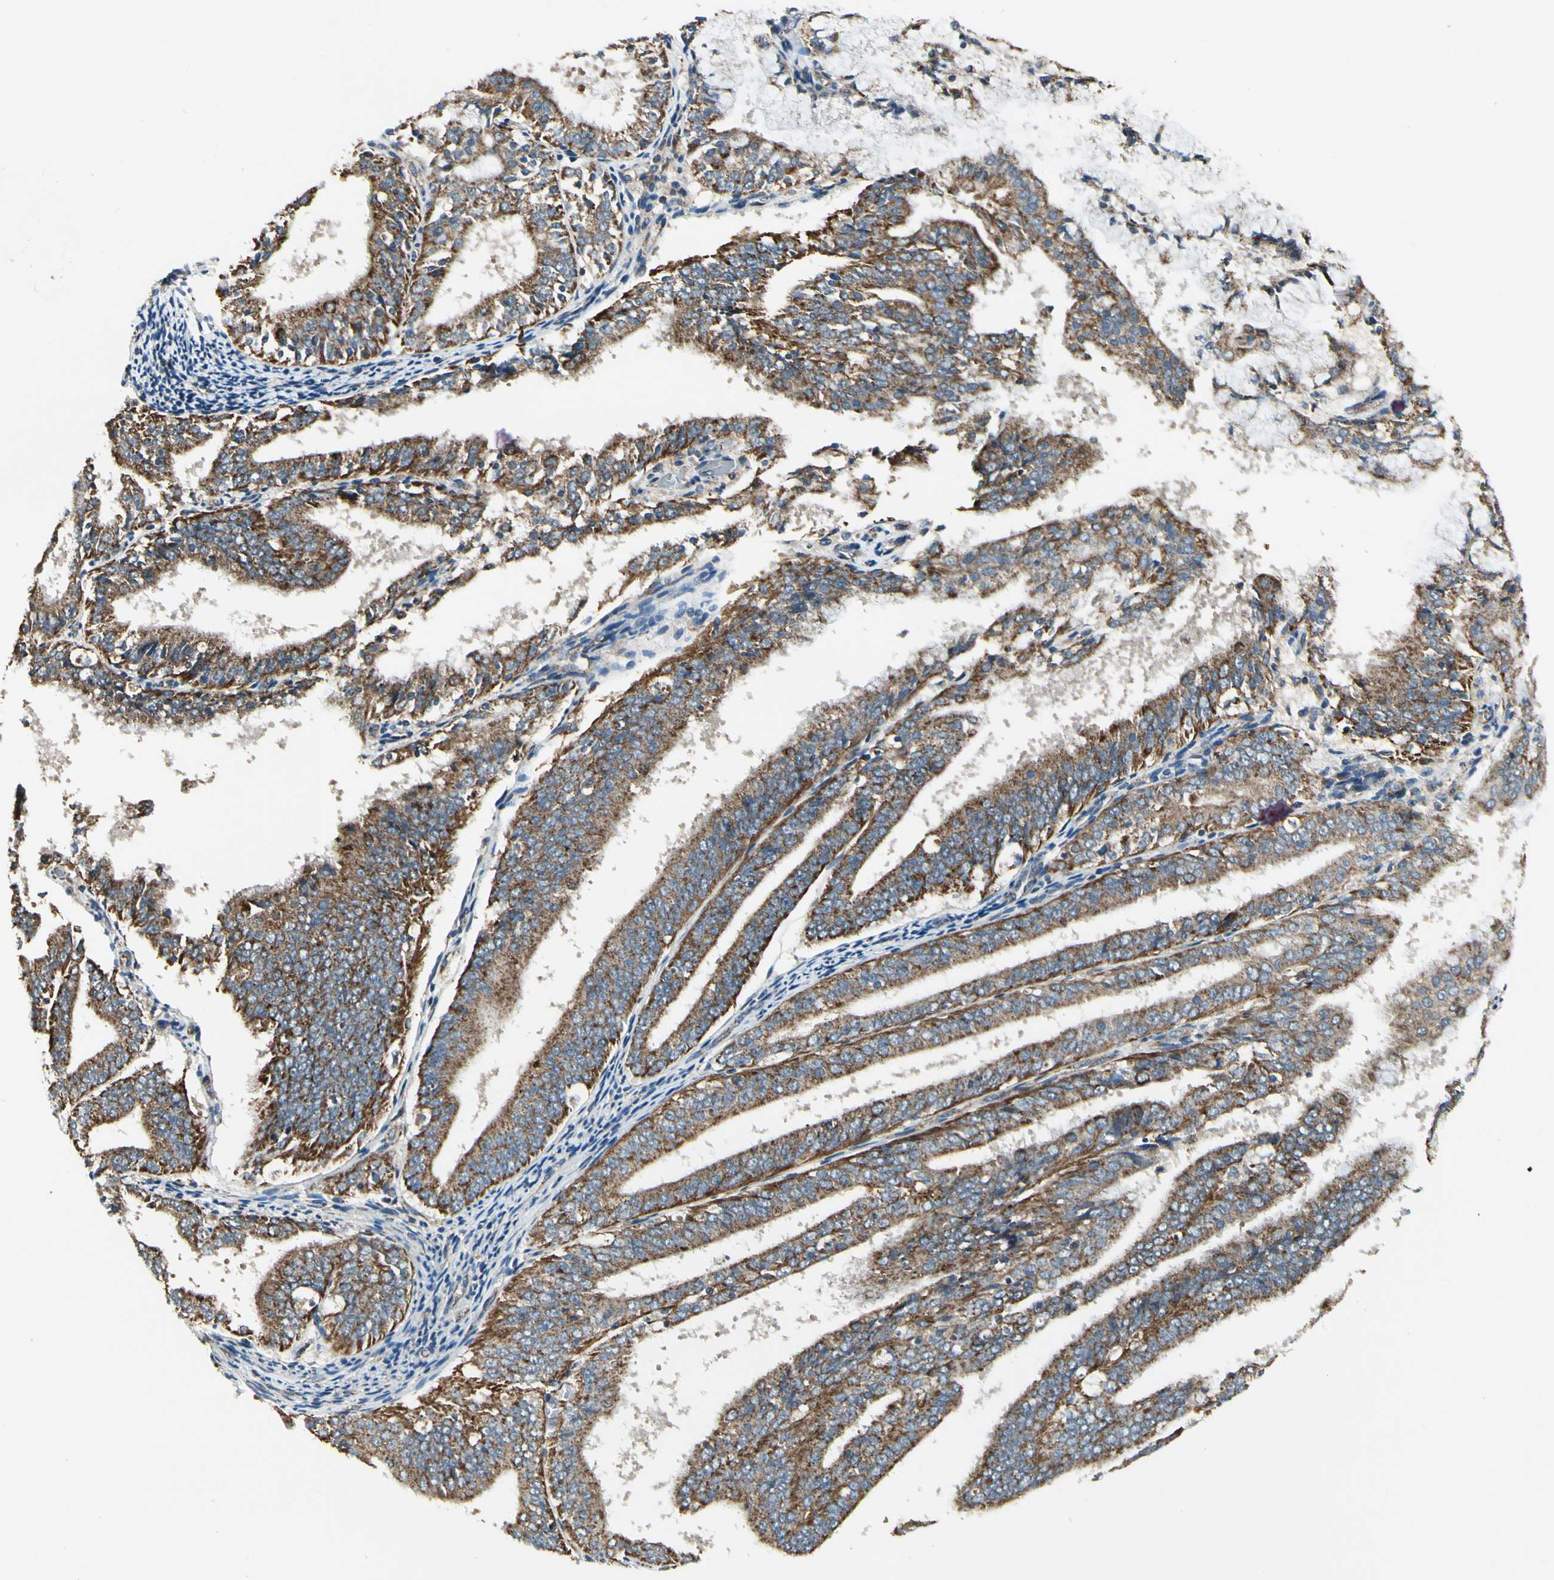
{"staining": {"intensity": "strong", "quantity": ">75%", "location": "cytoplasmic/membranous"}, "tissue": "endometrial cancer", "cell_type": "Tumor cells", "image_type": "cancer", "snomed": [{"axis": "morphology", "description": "Adenocarcinoma, NOS"}, {"axis": "topography", "description": "Endometrium"}], "caption": "Strong cytoplasmic/membranous protein expression is identified in about >75% of tumor cells in endometrial adenocarcinoma.", "gene": "EPHB3", "patient": {"sex": "female", "age": 63}}